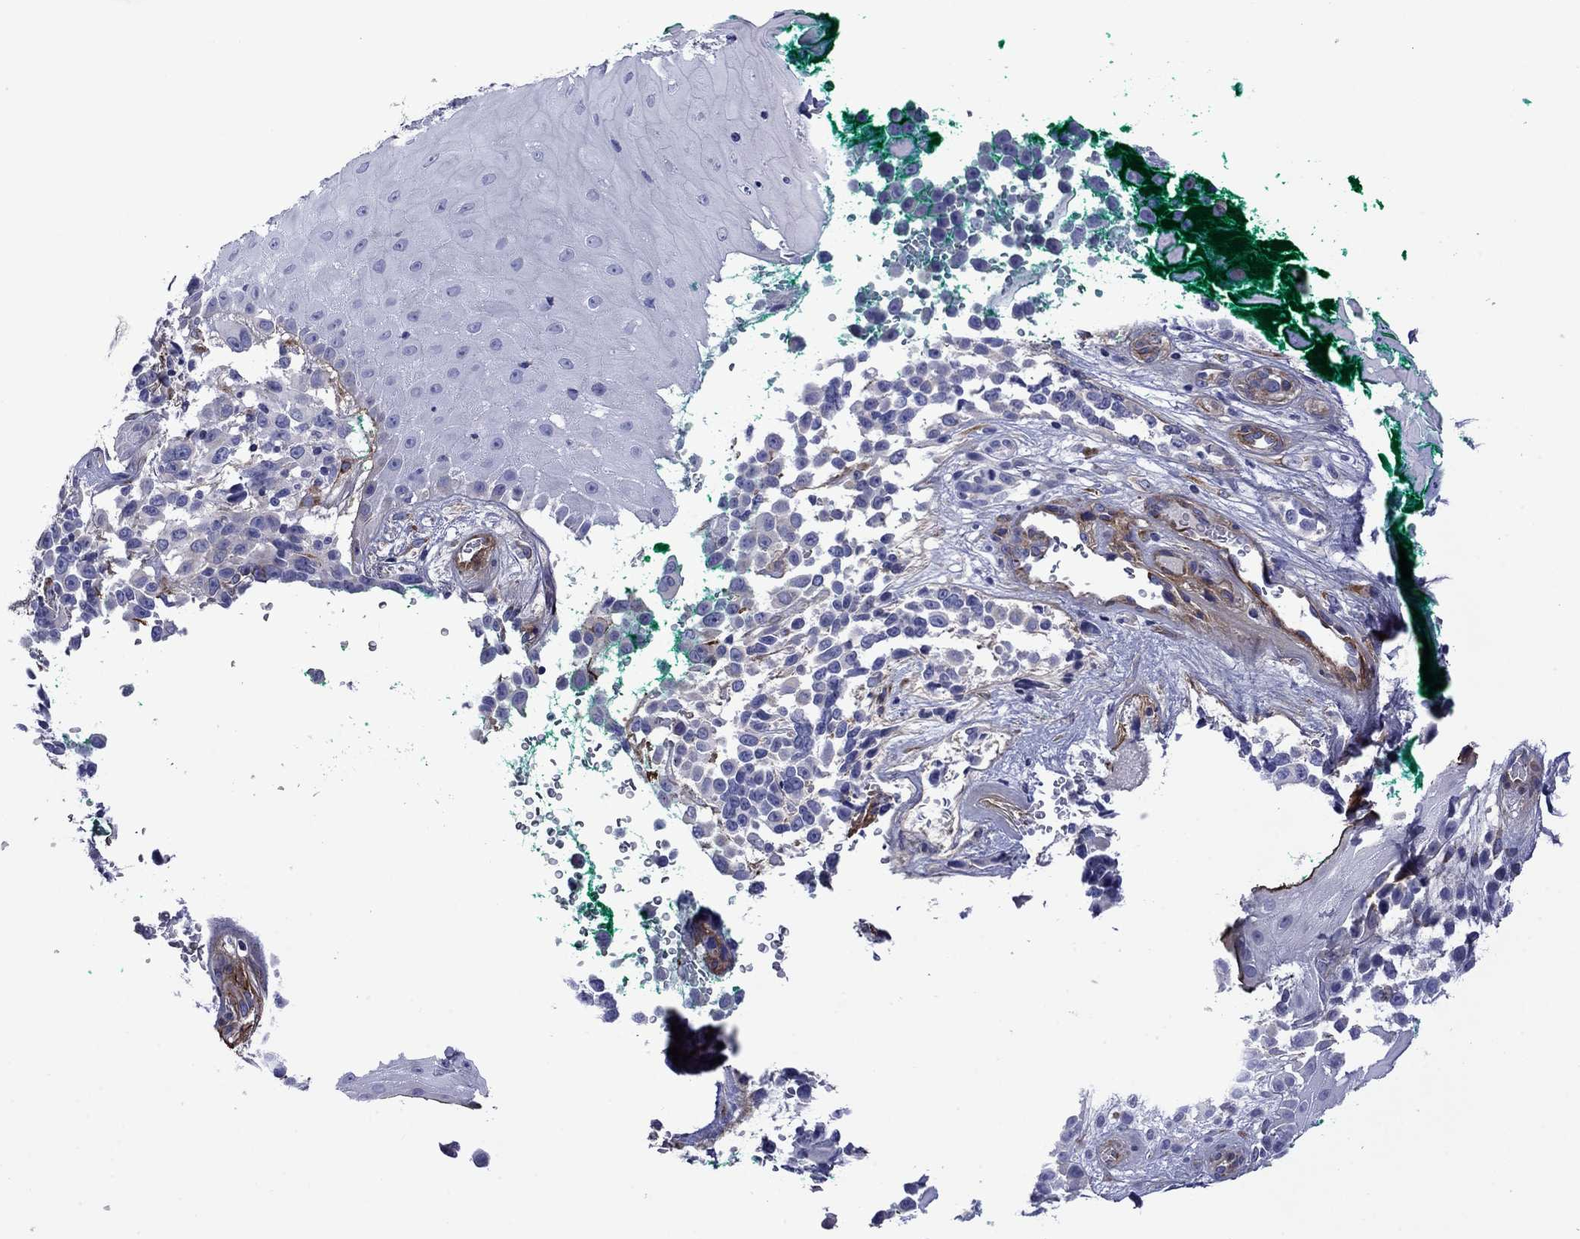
{"staining": {"intensity": "negative", "quantity": "none", "location": "none"}, "tissue": "melanoma", "cell_type": "Tumor cells", "image_type": "cancer", "snomed": [{"axis": "morphology", "description": "Malignant melanoma, NOS"}, {"axis": "topography", "description": "Skin"}], "caption": "High magnification brightfield microscopy of melanoma stained with DAB (brown) and counterstained with hematoxylin (blue): tumor cells show no significant positivity.", "gene": "HSPG2", "patient": {"sex": "female", "age": 88}}